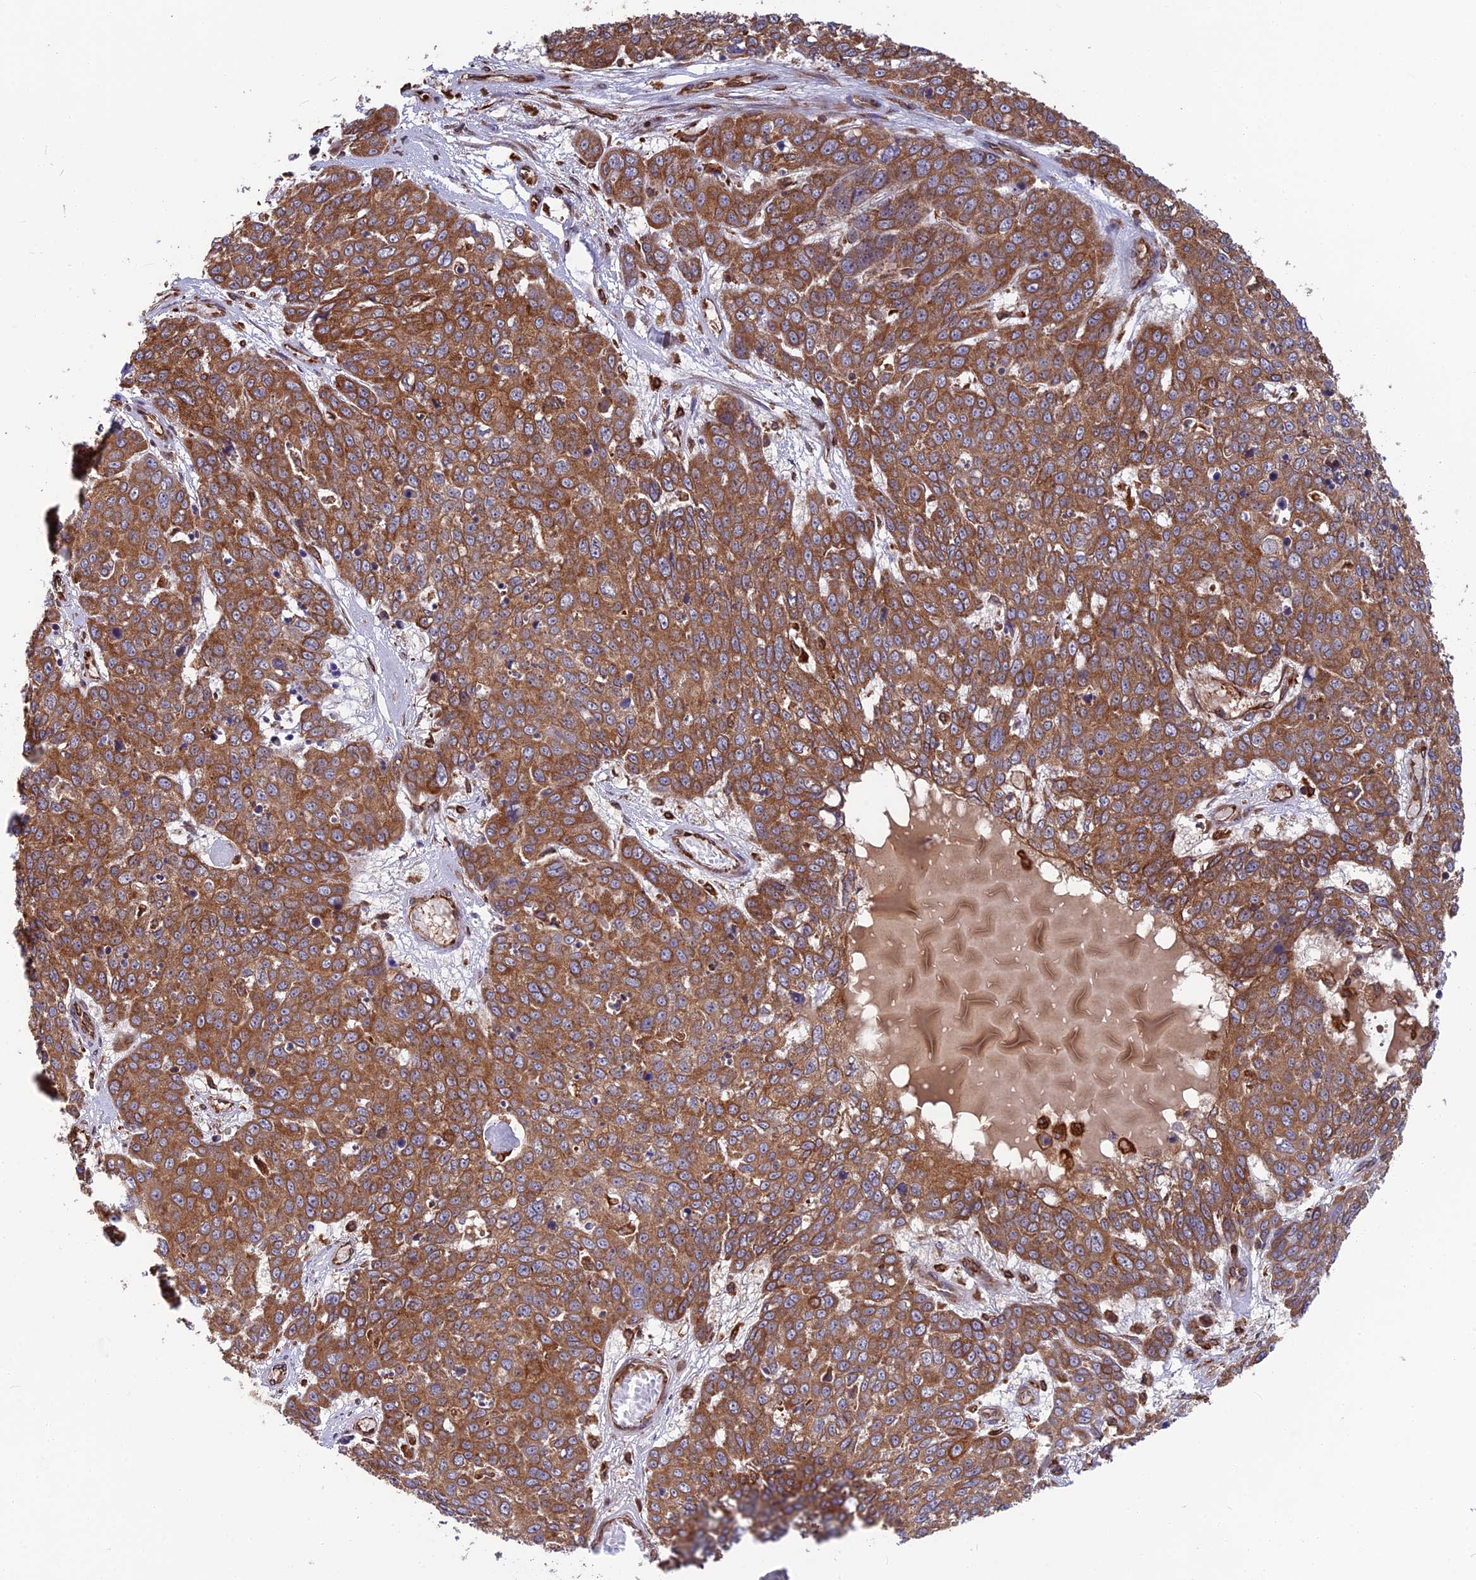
{"staining": {"intensity": "moderate", "quantity": ">75%", "location": "cytoplasmic/membranous"}, "tissue": "skin cancer", "cell_type": "Tumor cells", "image_type": "cancer", "snomed": [{"axis": "morphology", "description": "Squamous cell carcinoma, NOS"}, {"axis": "topography", "description": "Skin"}], "caption": "Skin cancer stained with immunohistochemistry (IHC) shows moderate cytoplasmic/membranous staining in about >75% of tumor cells. (Brightfield microscopy of DAB IHC at high magnification).", "gene": "WDR1", "patient": {"sex": "male", "age": 71}}